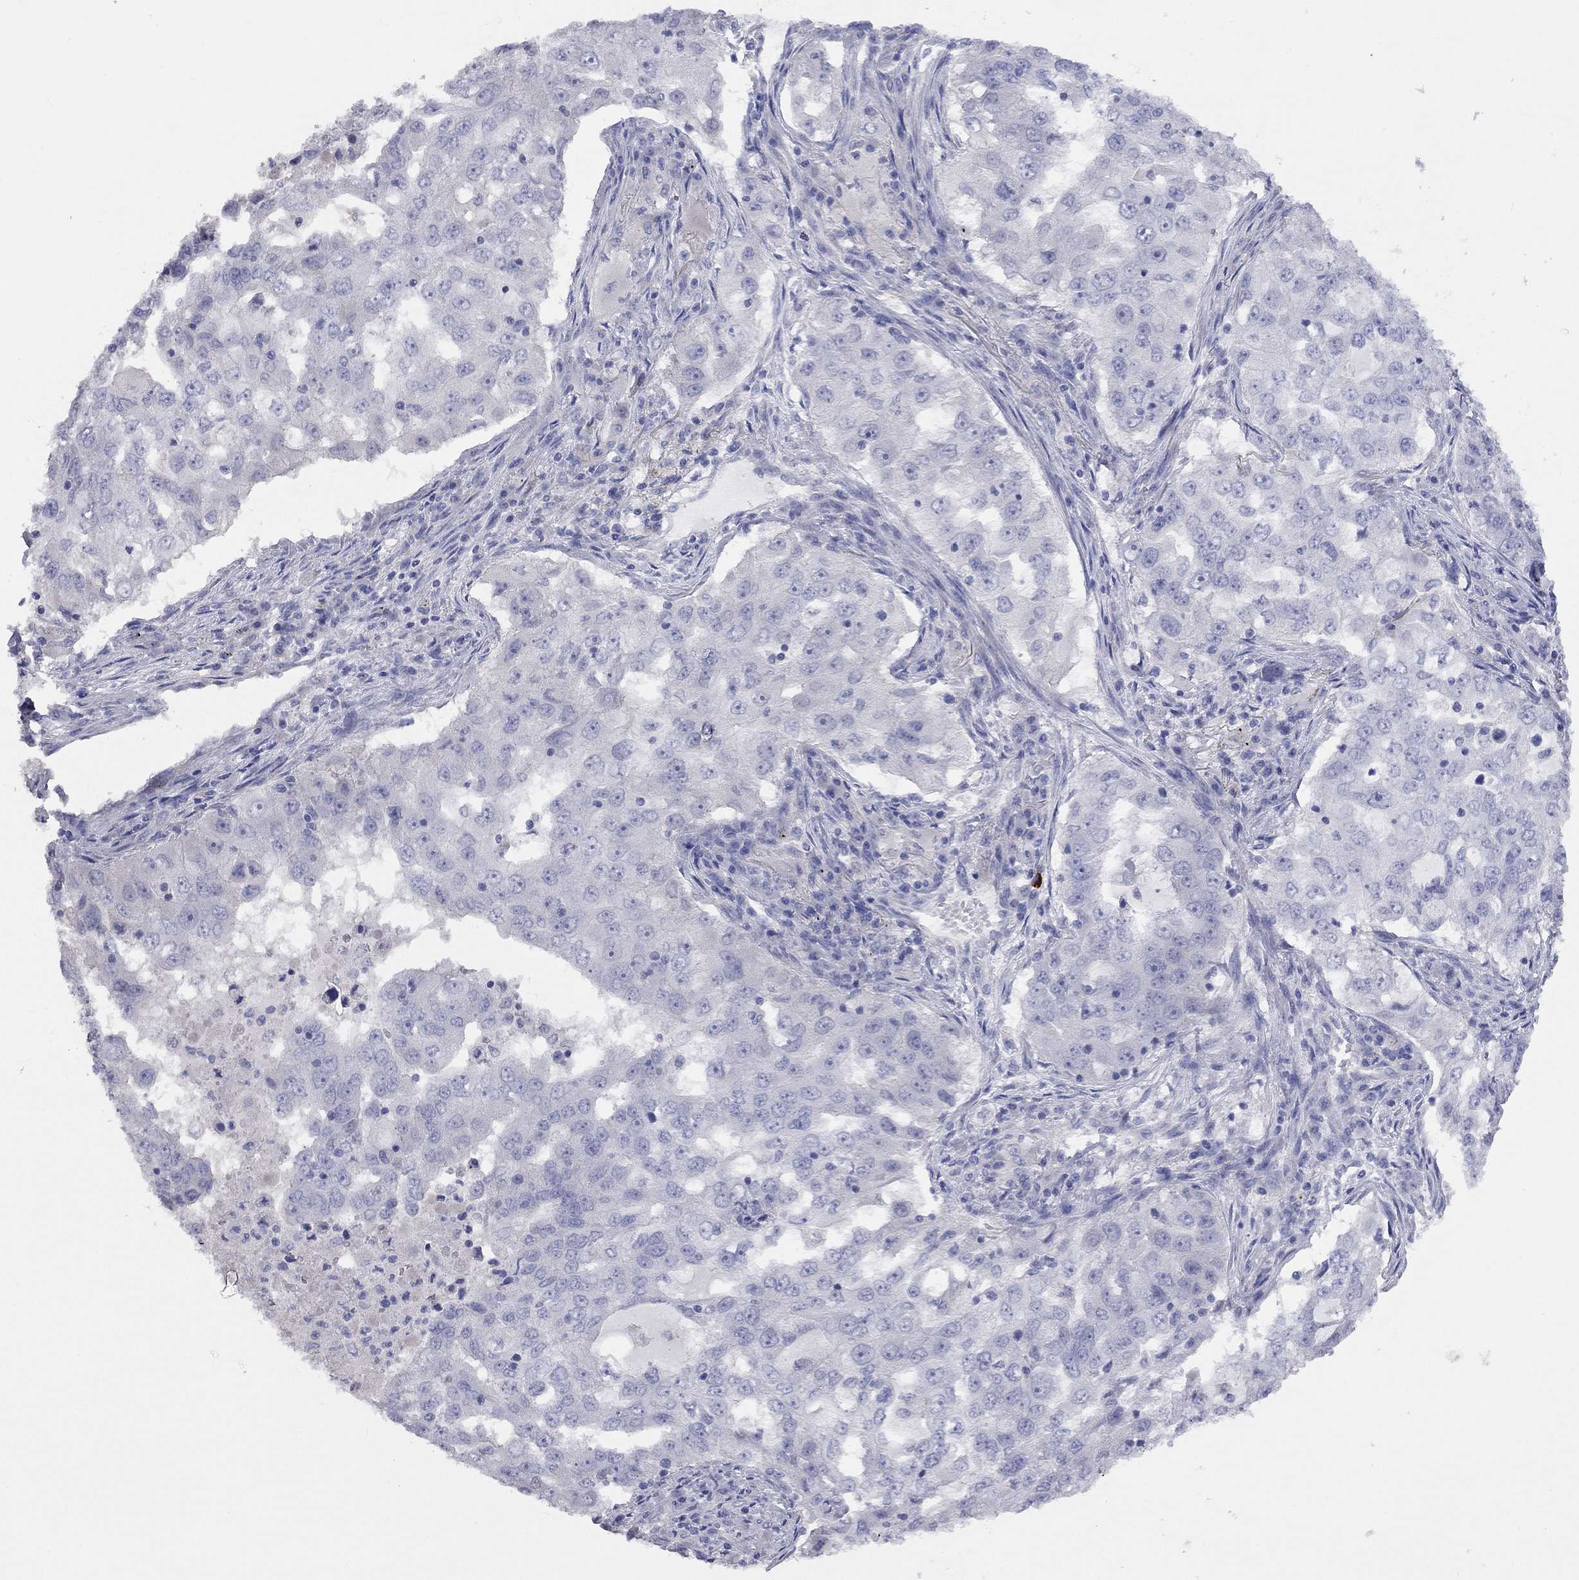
{"staining": {"intensity": "negative", "quantity": "none", "location": "none"}, "tissue": "lung cancer", "cell_type": "Tumor cells", "image_type": "cancer", "snomed": [{"axis": "morphology", "description": "Adenocarcinoma, NOS"}, {"axis": "topography", "description": "Lung"}], "caption": "A histopathology image of human lung cancer (adenocarcinoma) is negative for staining in tumor cells. The staining is performed using DAB brown chromogen with nuclei counter-stained in using hematoxylin.", "gene": "KCNB1", "patient": {"sex": "female", "age": 61}}